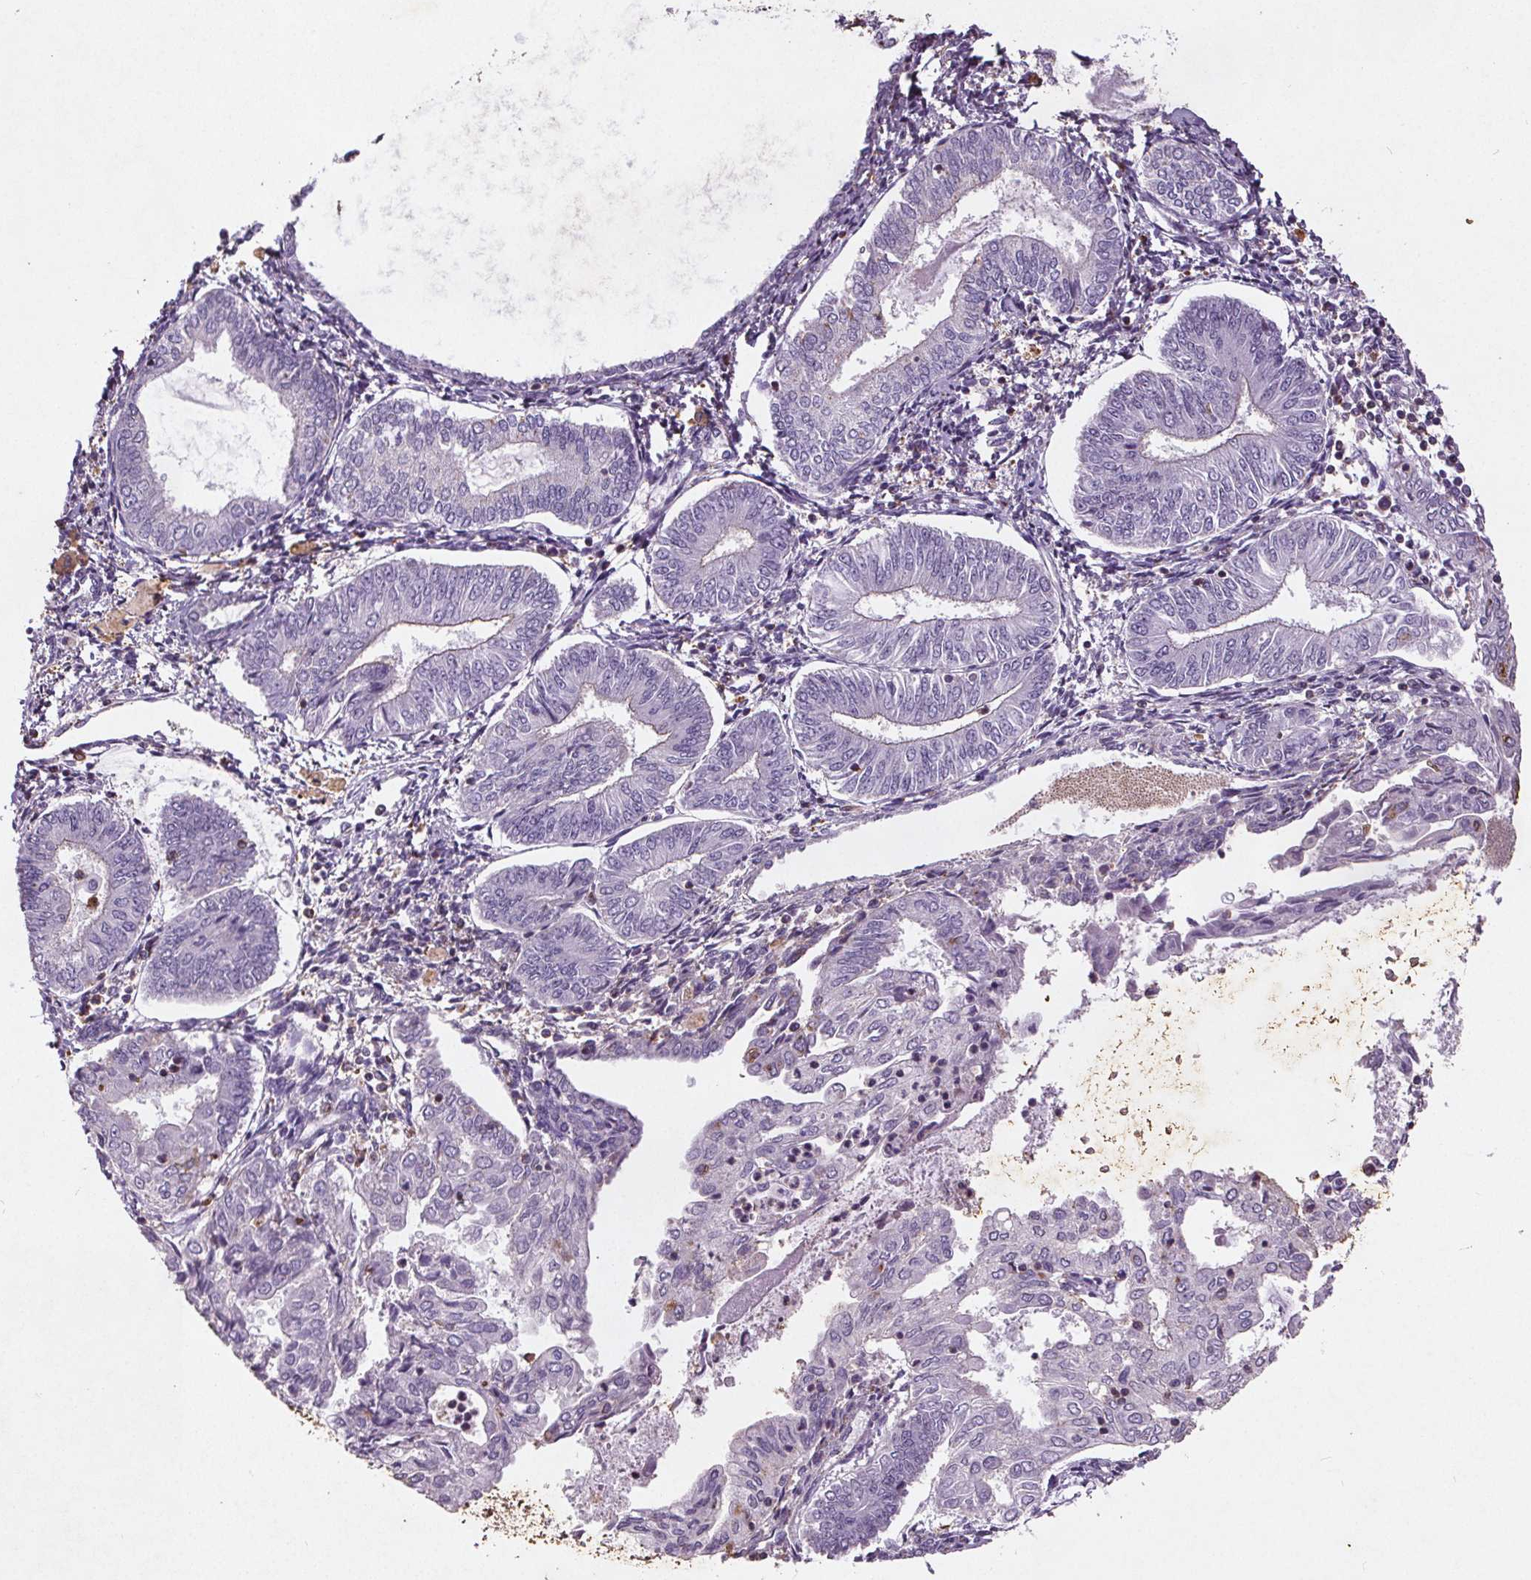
{"staining": {"intensity": "negative", "quantity": "none", "location": "none"}, "tissue": "endometrial cancer", "cell_type": "Tumor cells", "image_type": "cancer", "snomed": [{"axis": "morphology", "description": "Adenocarcinoma, NOS"}, {"axis": "topography", "description": "Endometrium"}], "caption": "Photomicrograph shows no protein positivity in tumor cells of endometrial adenocarcinoma tissue. (Stains: DAB IHC with hematoxylin counter stain, Microscopy: brightfield microscopy at high magnification).", "gene": "C19orf84", "patient": {"sex": "female", "age": 68}}